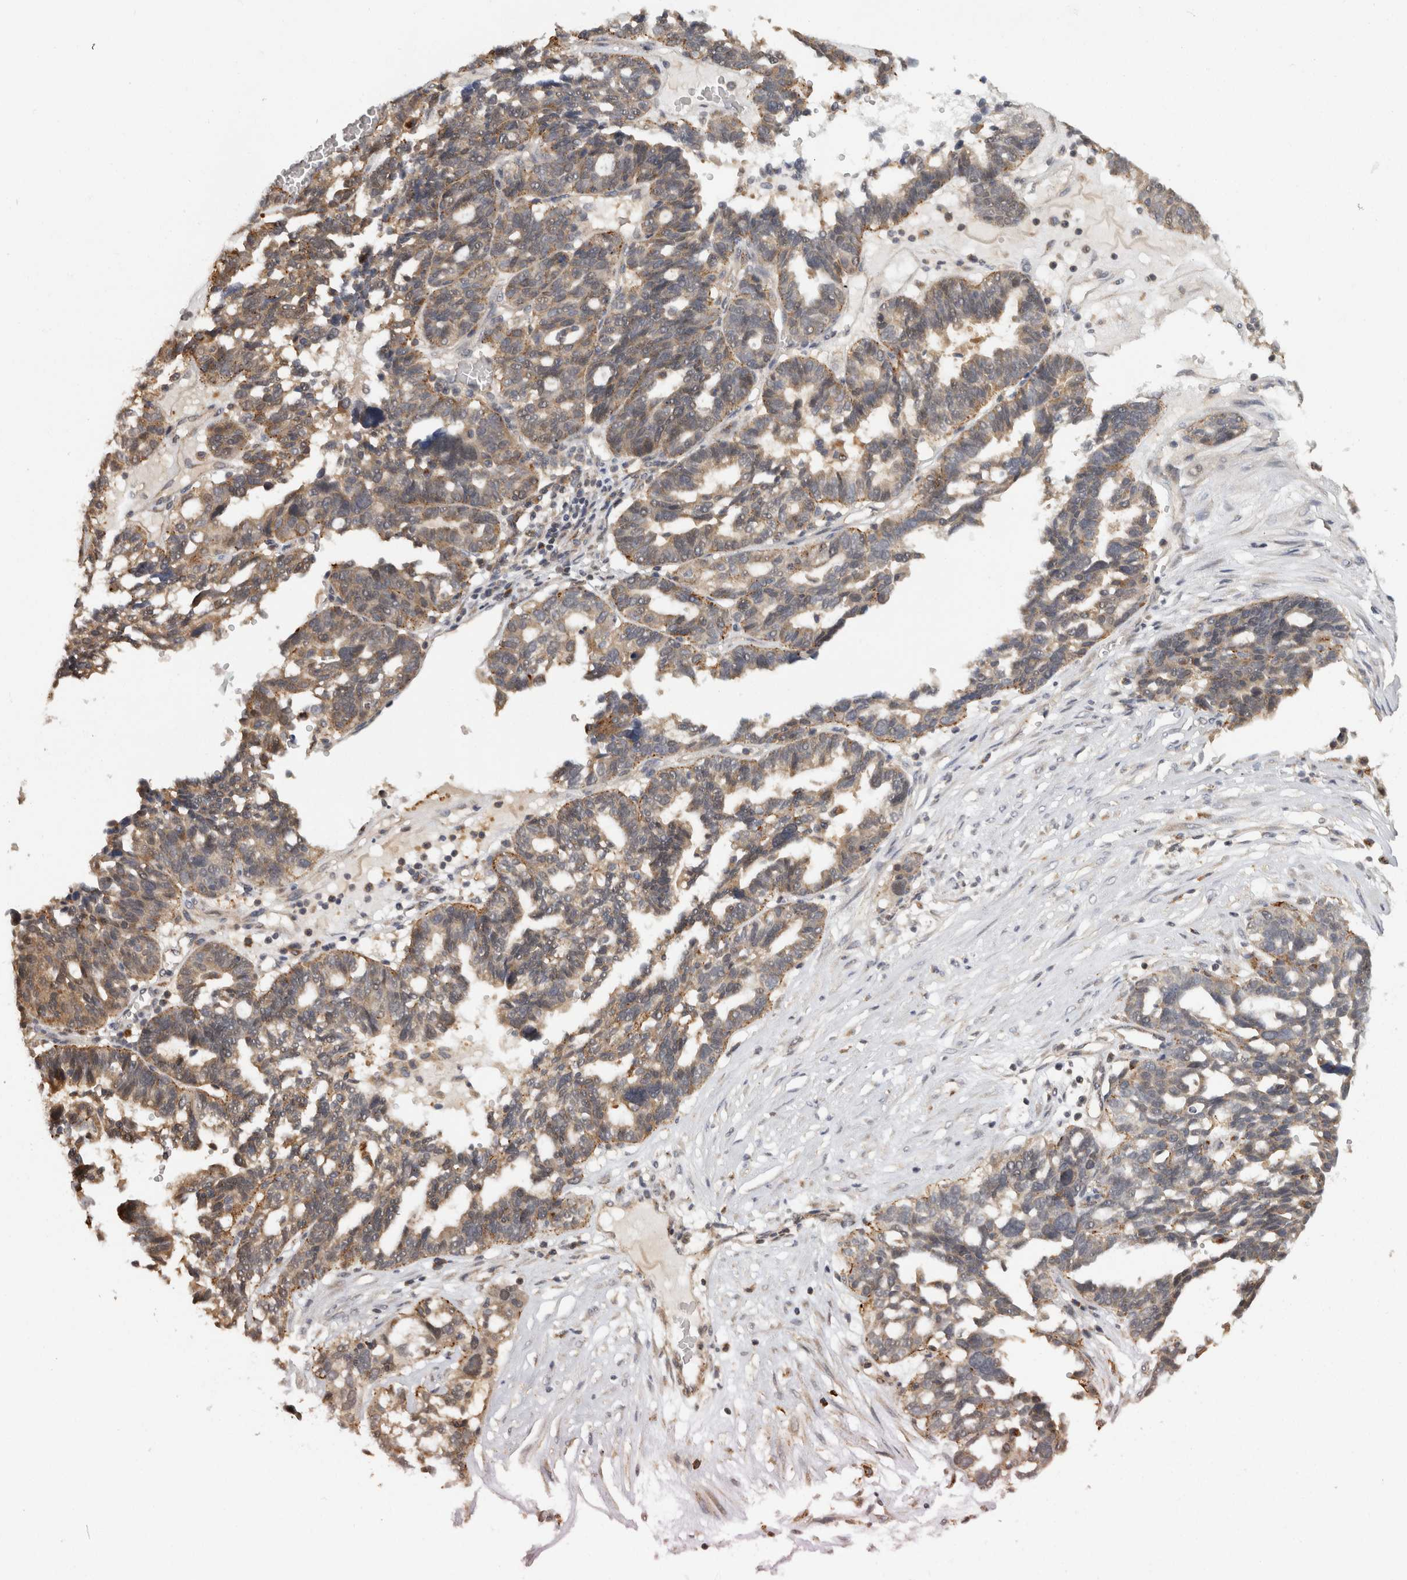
{"staining": {"intensity": "weak", "quantity": "25%-75%", "location": "cytoplasmic/membranous"}, "tissue": "ovarian cancer", "cell_type": "Tumor cells", "image_type": "cancer", "snomed": [{"axis": "morphology", "description": "Cystadenocarcinoma, serous, NOS"}, {"axis": "topography", "description": "Ovary"}], "caption": "IHC histopathology image of serous cystadenocarcinoma (ovarian) stained for a protein (brown), which demonstrates low levels of weak cytoplasmic/membranous staining in approximately 25%-75% of tumor cells.", "gene": "ACAT2", "patient": {"sex": "female", "age": 59}}